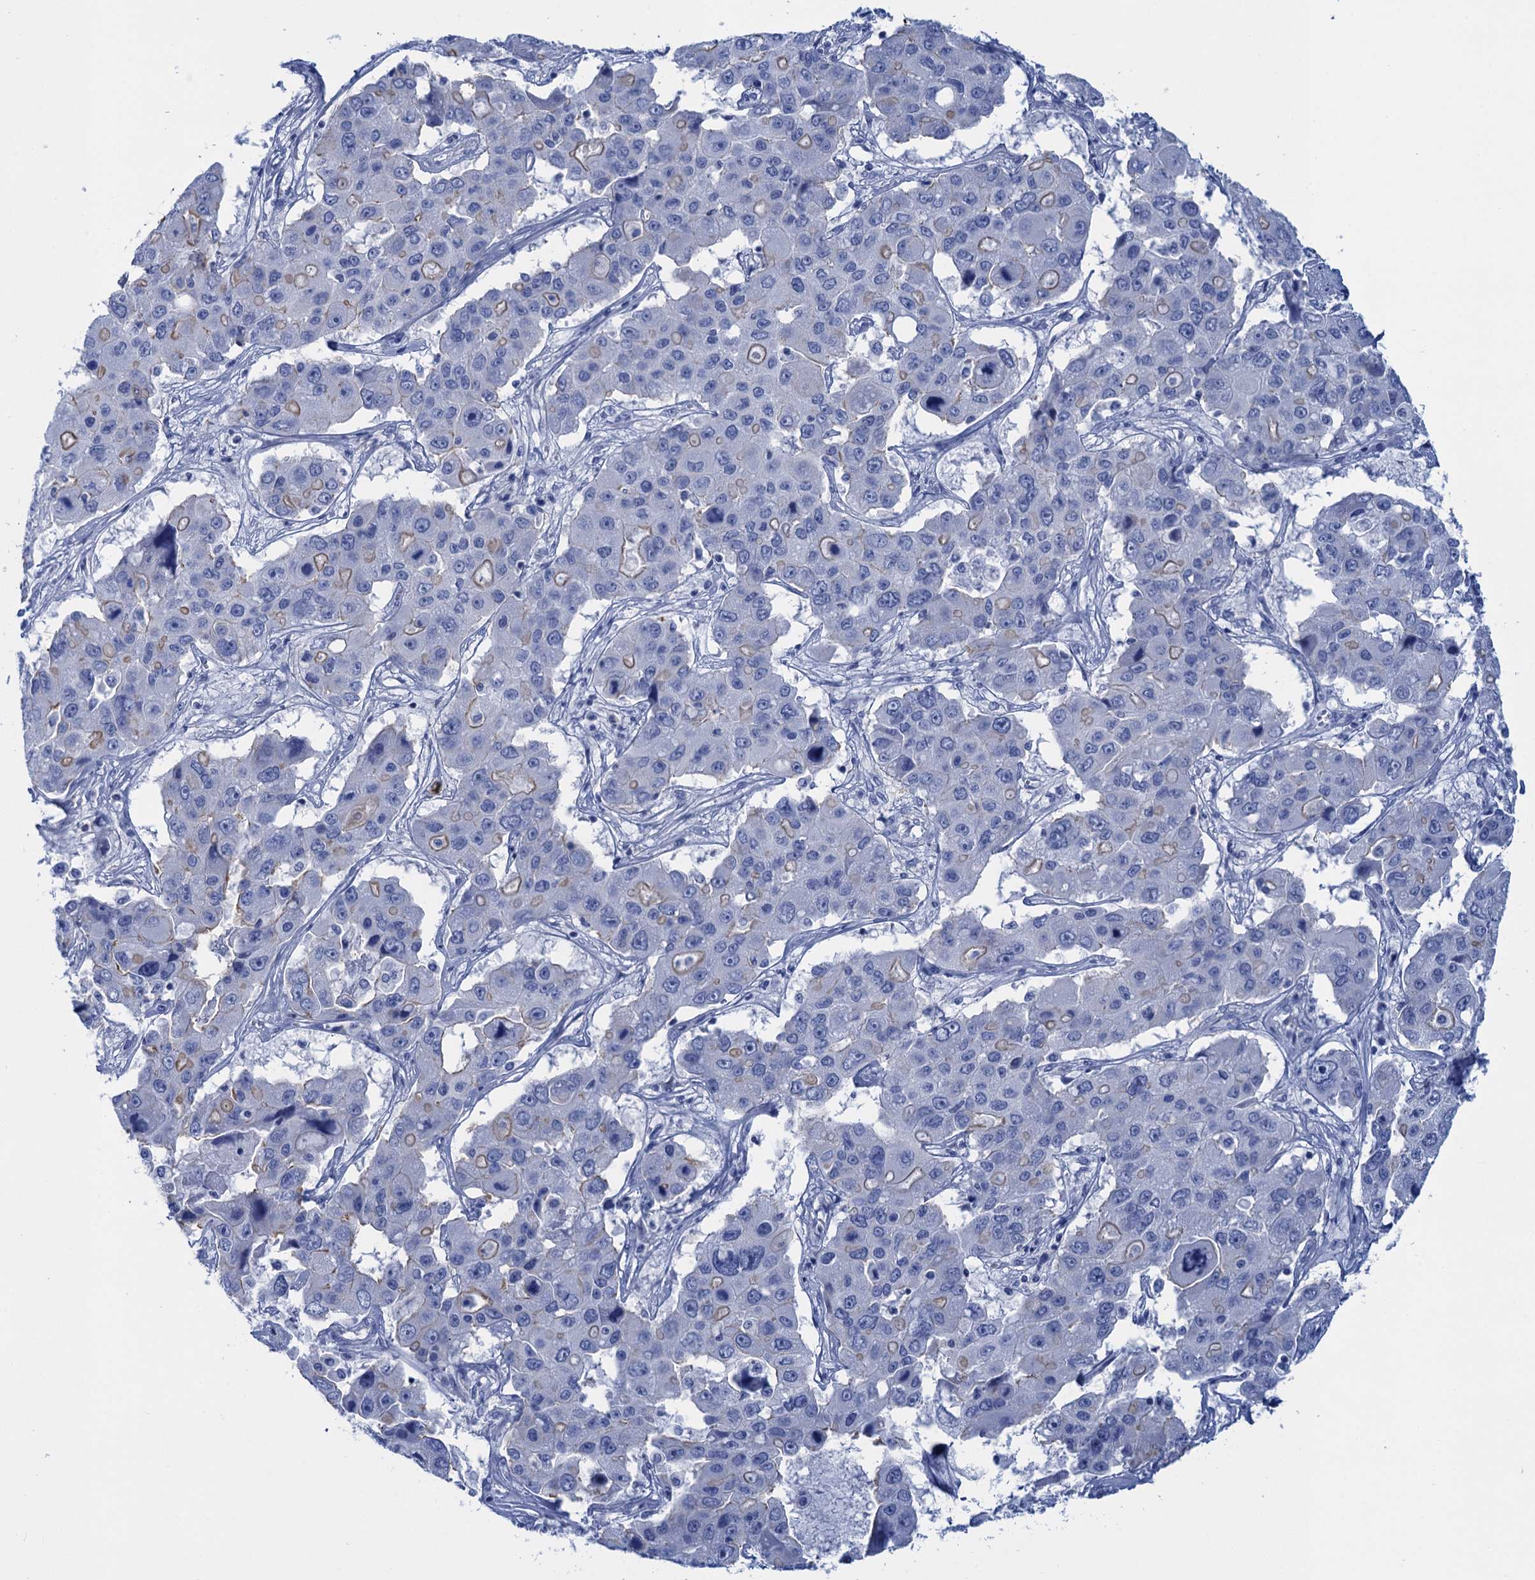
{"staining": {"intensity": "weak", "quantity": "<25%", "location": "cytoplasmic/membranous"}, "tissue": "liver cancer", "cell_type": "Tumor cells", "image_type": "cancer", "snomed": [{"axis": "morphology", "description": "Cholangiocarcinoma"}, {"axis": "topography", "description": "Liver"}], "caption": "High magnification brightfield microscopy of cholangiocarcinoma (liver) stained with DAB (brown) and counterstained with hematoxylin (blue): tumor cells show no significant positivity.", "gene": "CALML5", "patient": {"sex": "male", "age": 67}}